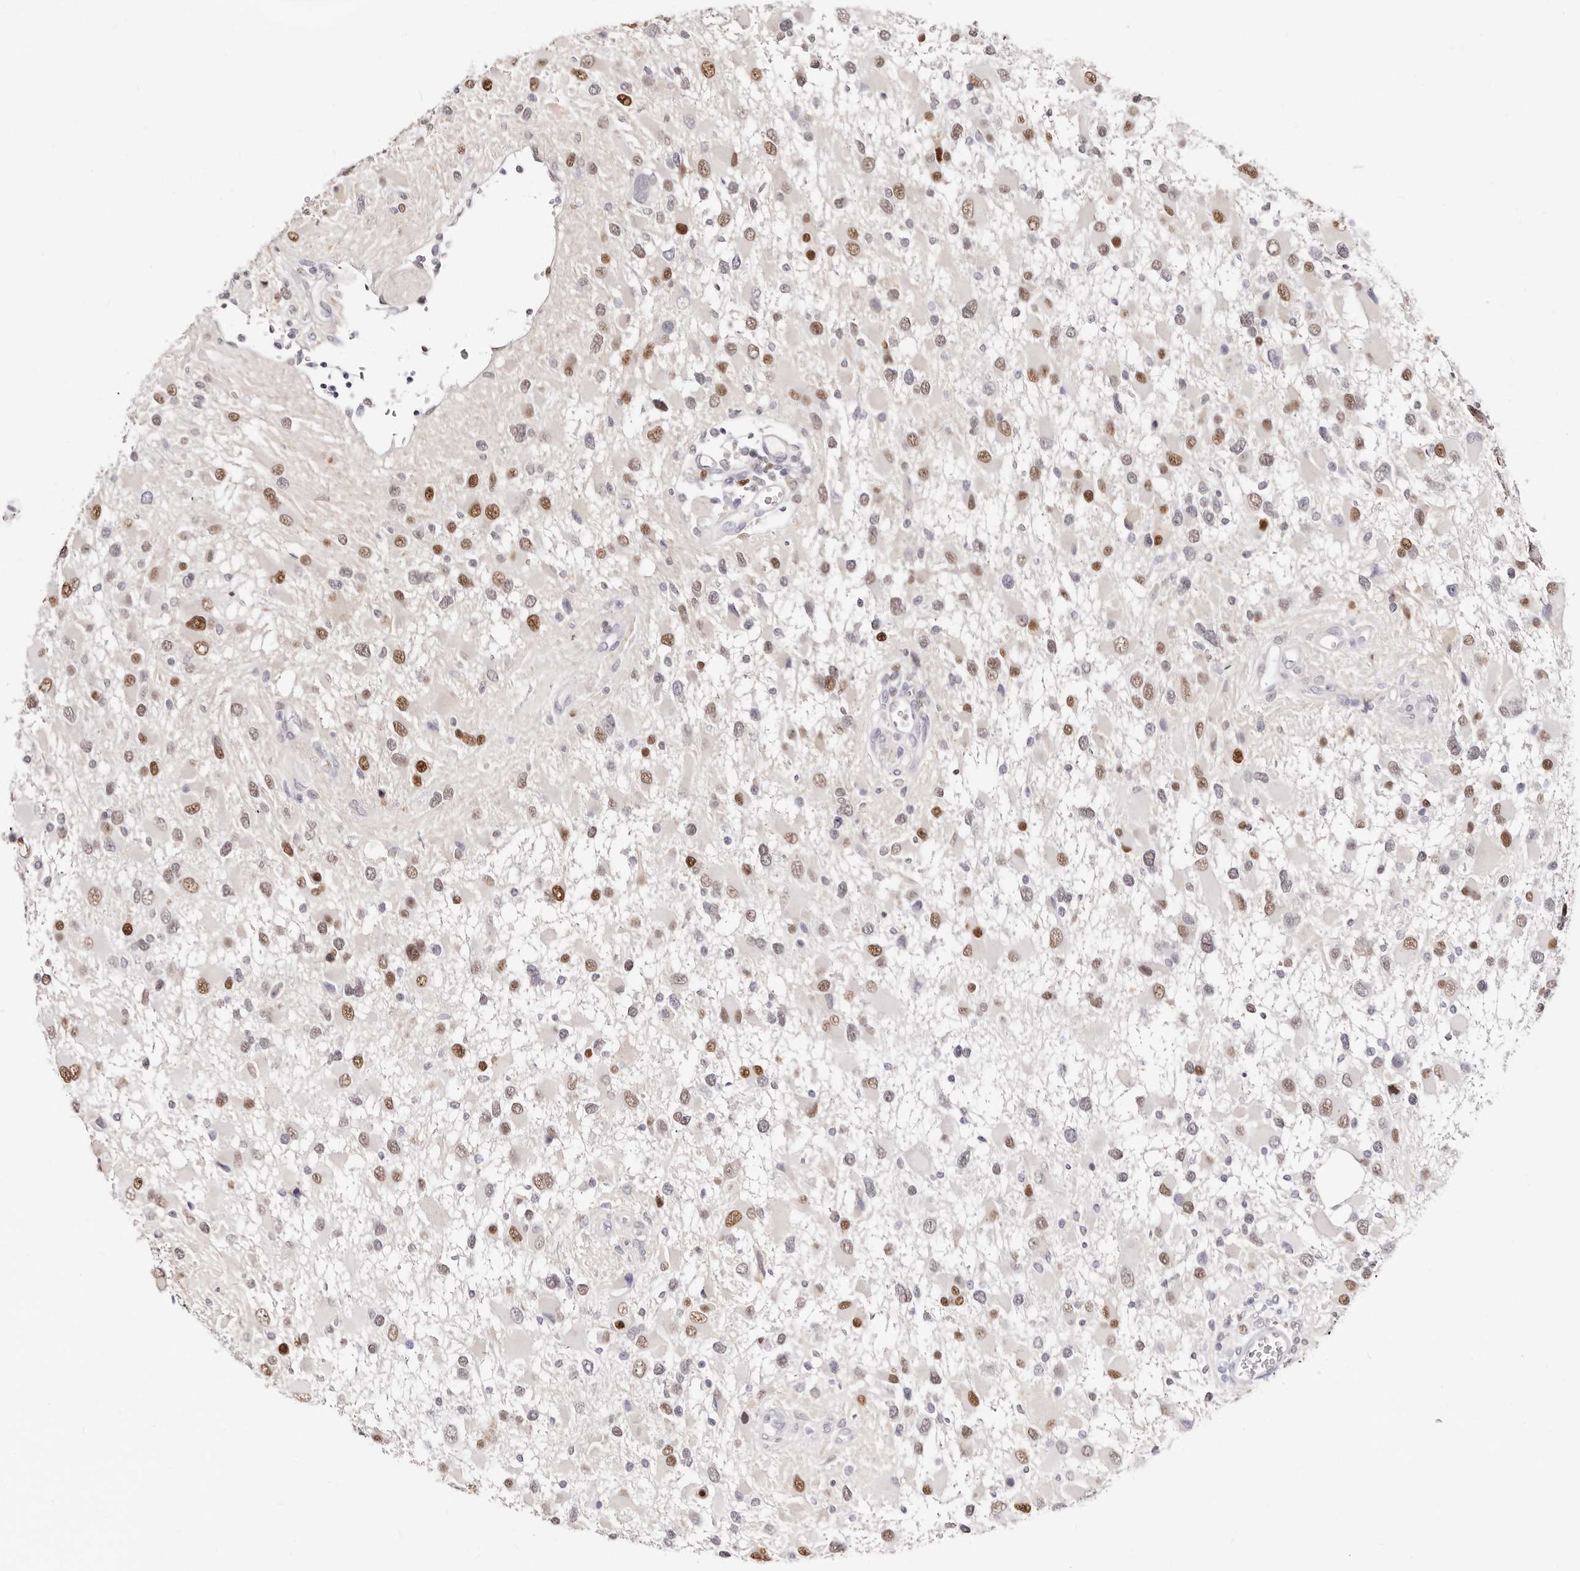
{"staining": {"intensity": "moderate", "quantity": "25%-75%", "location": "nuclear"}, "tissue": "glioma", "cell_type": "Tumor cells", "image_type": "cancer", "snomed": [{"axis": "morphology", "description": "Glioma, malignant, High grade"}, {"axis": "topography", "description": "Brain"}], "caption": "Glioma stained with immunohistochemistry (IHC) displays moderate nuclear staining in about 25%-75% of tumor cells.", "gene": "TKT", "patient": {"sex": "male", "age": 53}}